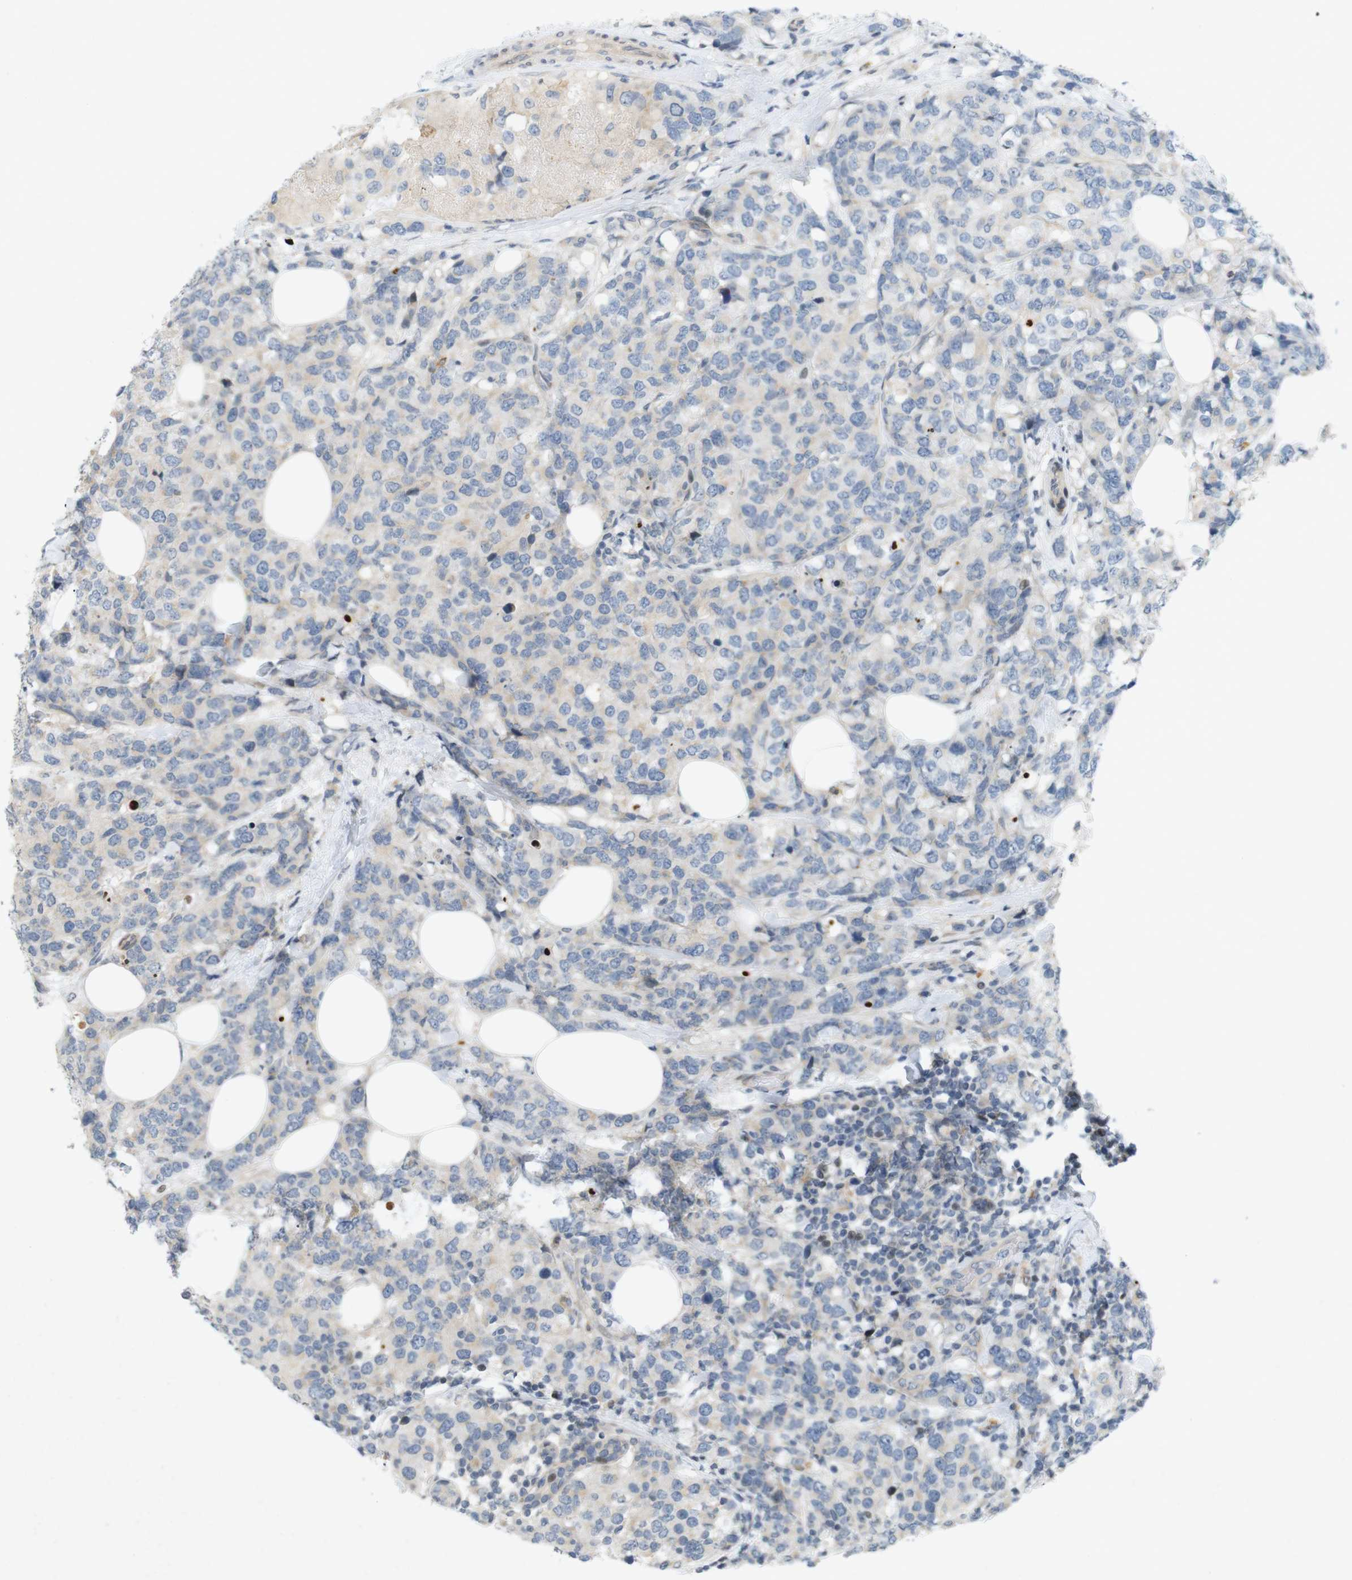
{"staining": {"intensity": "negative", "quantity": "none", "location": "none"}, "tissue": "breast cancer", "cell_type": "Tumor cells", "image_type": "cancer", "snomed": [{"axis": "morphology", "description": "Lobular carcinoma"}, {"axis": "topography", "description": "Breast"}], "caption": "Immunohistochemistry photomicrograph of neoplastic tissue: human breast lobular carcinoma stained with DAB exhibits no significant protein staining in tumor cells.", "gene": "PPP1R14A", "patient": {"sex": "female", "age": 59}}